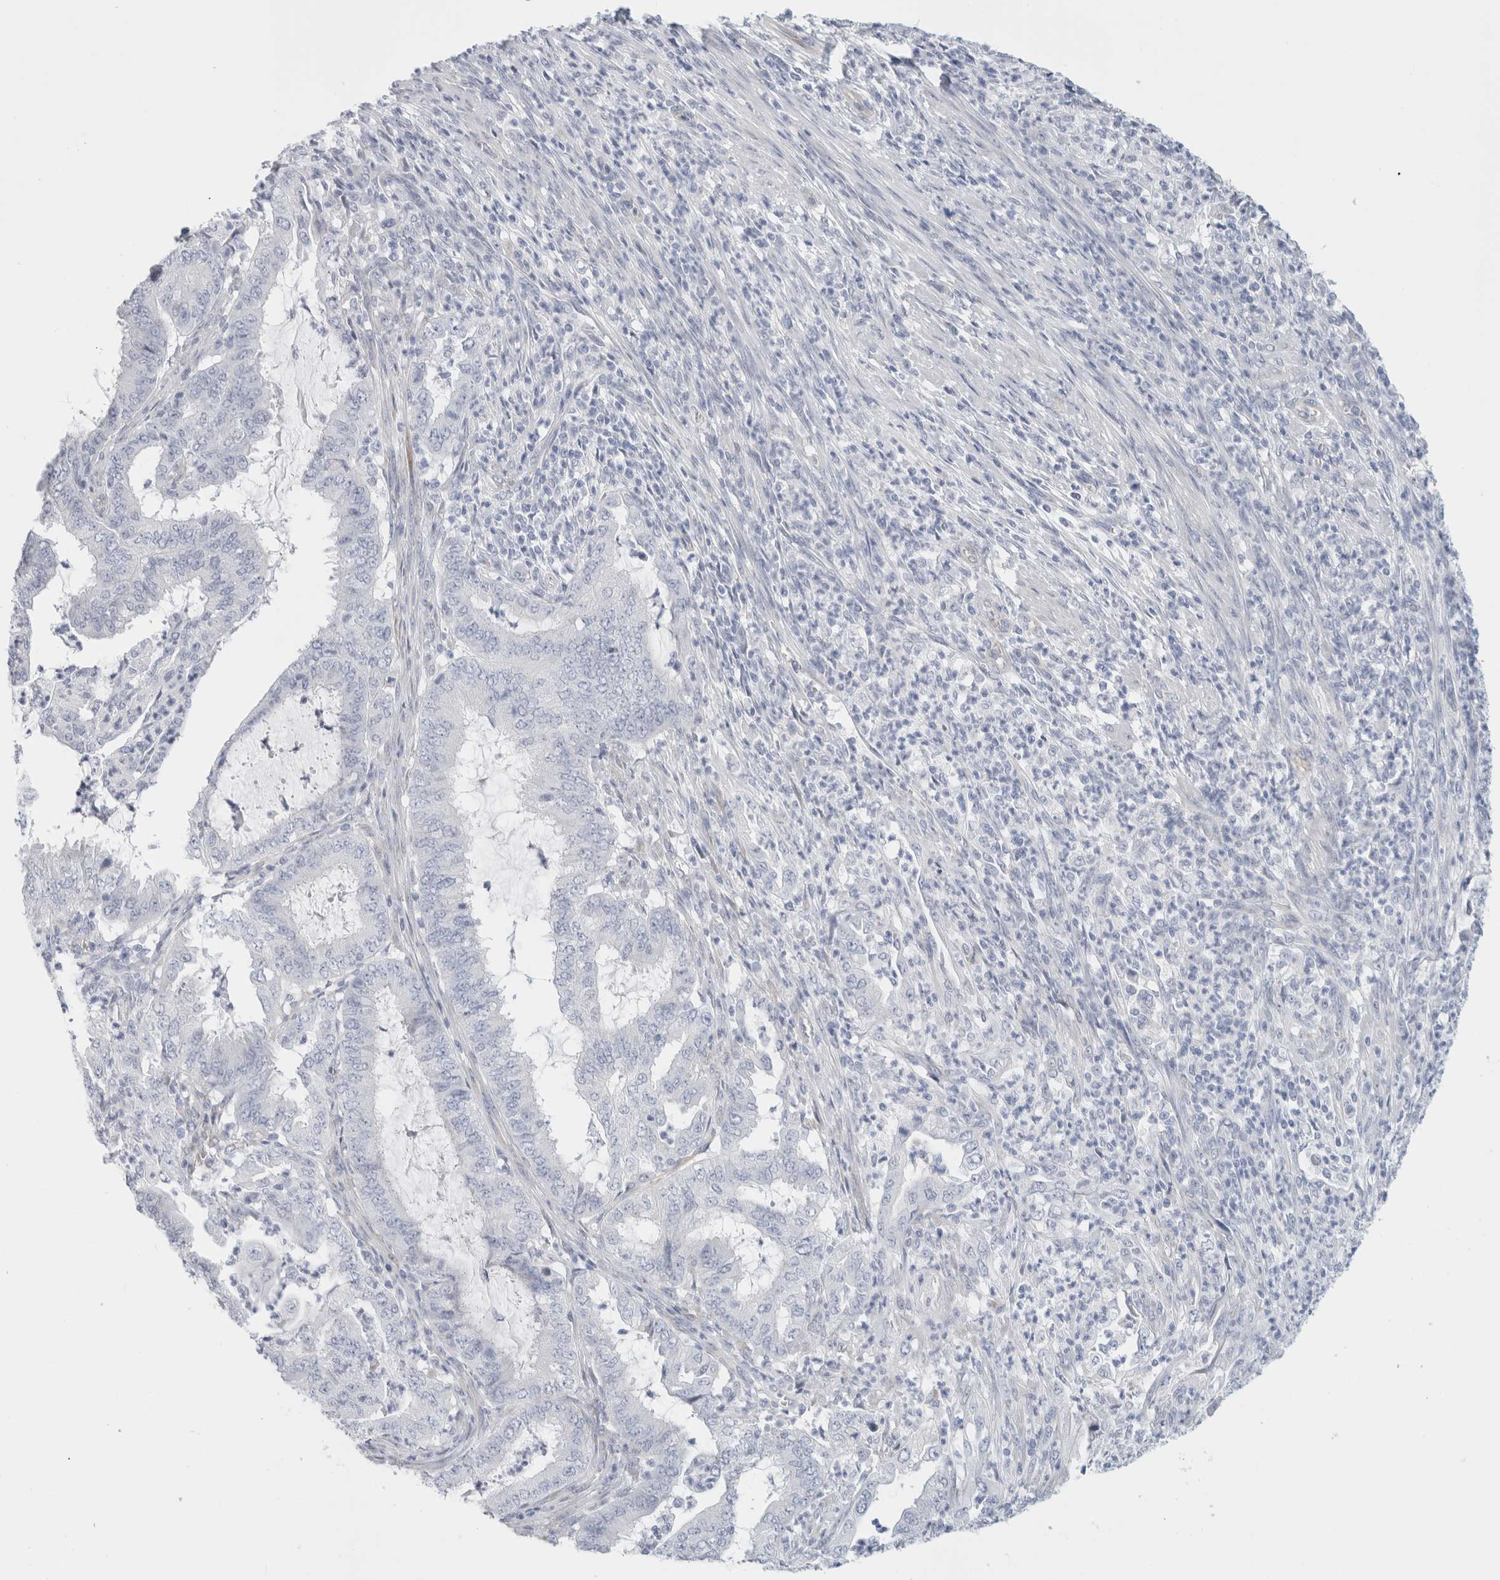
{"staining": {"intensity": "negative", "quantity": "none", "location": "none"}, "tissue": "endometrial cancer", "cell_type": "Tumor cells", "image_type": "cancer", "snomed": [{"axis": "morphology", "description": "Adenocarcinoma, NOS"}, {"axis": "topography", "description": "Endometrium"}], "caption": "Immunohistochemistry of human endometrial cancer demonstrates no expression in tumor cells.", "gene": "RTN4", "patient": {"sex": "female", "age": 49}}